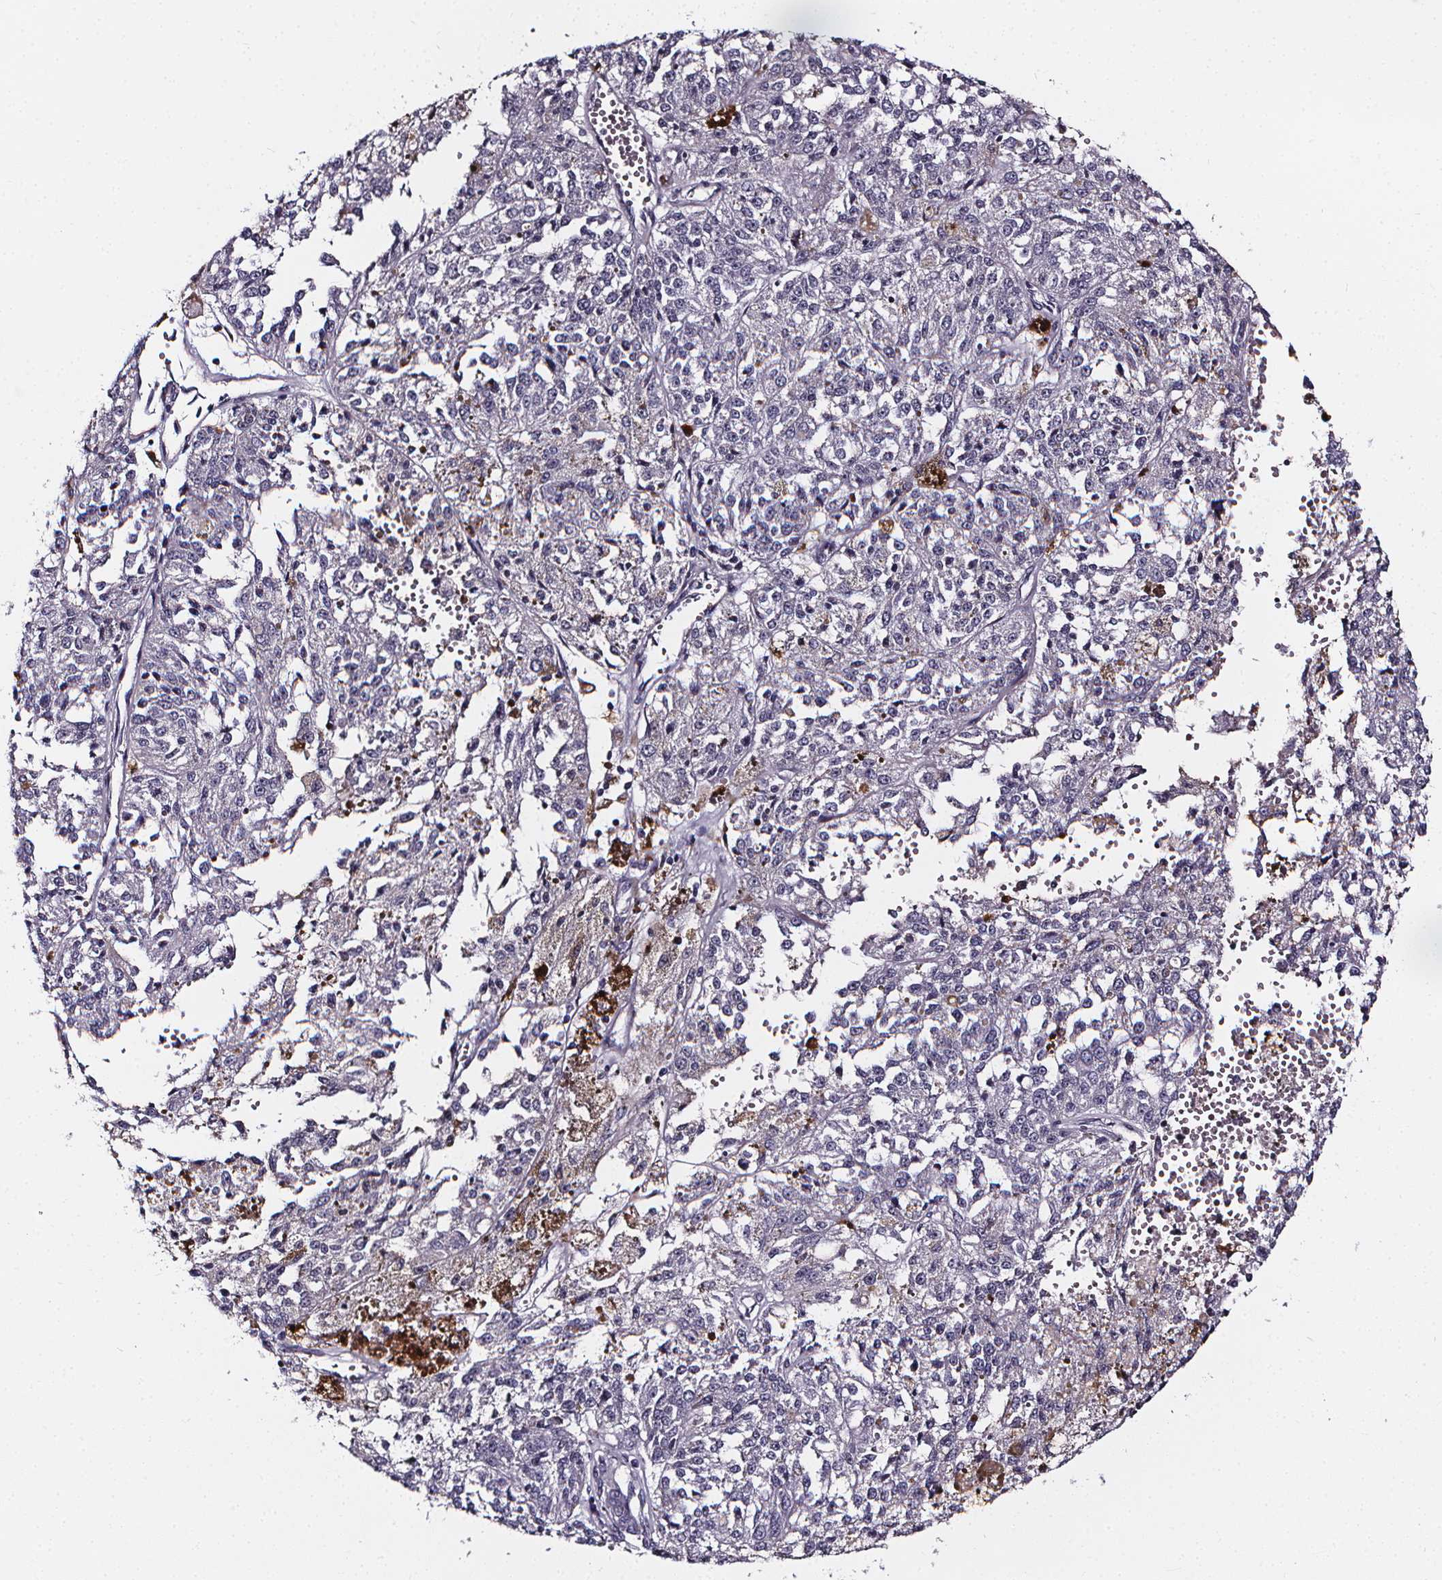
{"staining": {"intensity": "negative", "quantity": "none", "location": "none"}, "tissue": "melanoma", "cell_type": "Tumor cells", "image_type": "cancer", "snomed": [{"axis": "morphology", "description": "Malignant melanoma, Metastatic site"}, {"axis": "topography", "description": "Lymph node"}], "caption": "Melanoma was stained to show a protein in brown. There is no significant expression in tumor cells.", "gene": "AEBP1", "patient": {"sex": "female", "age": 64}}